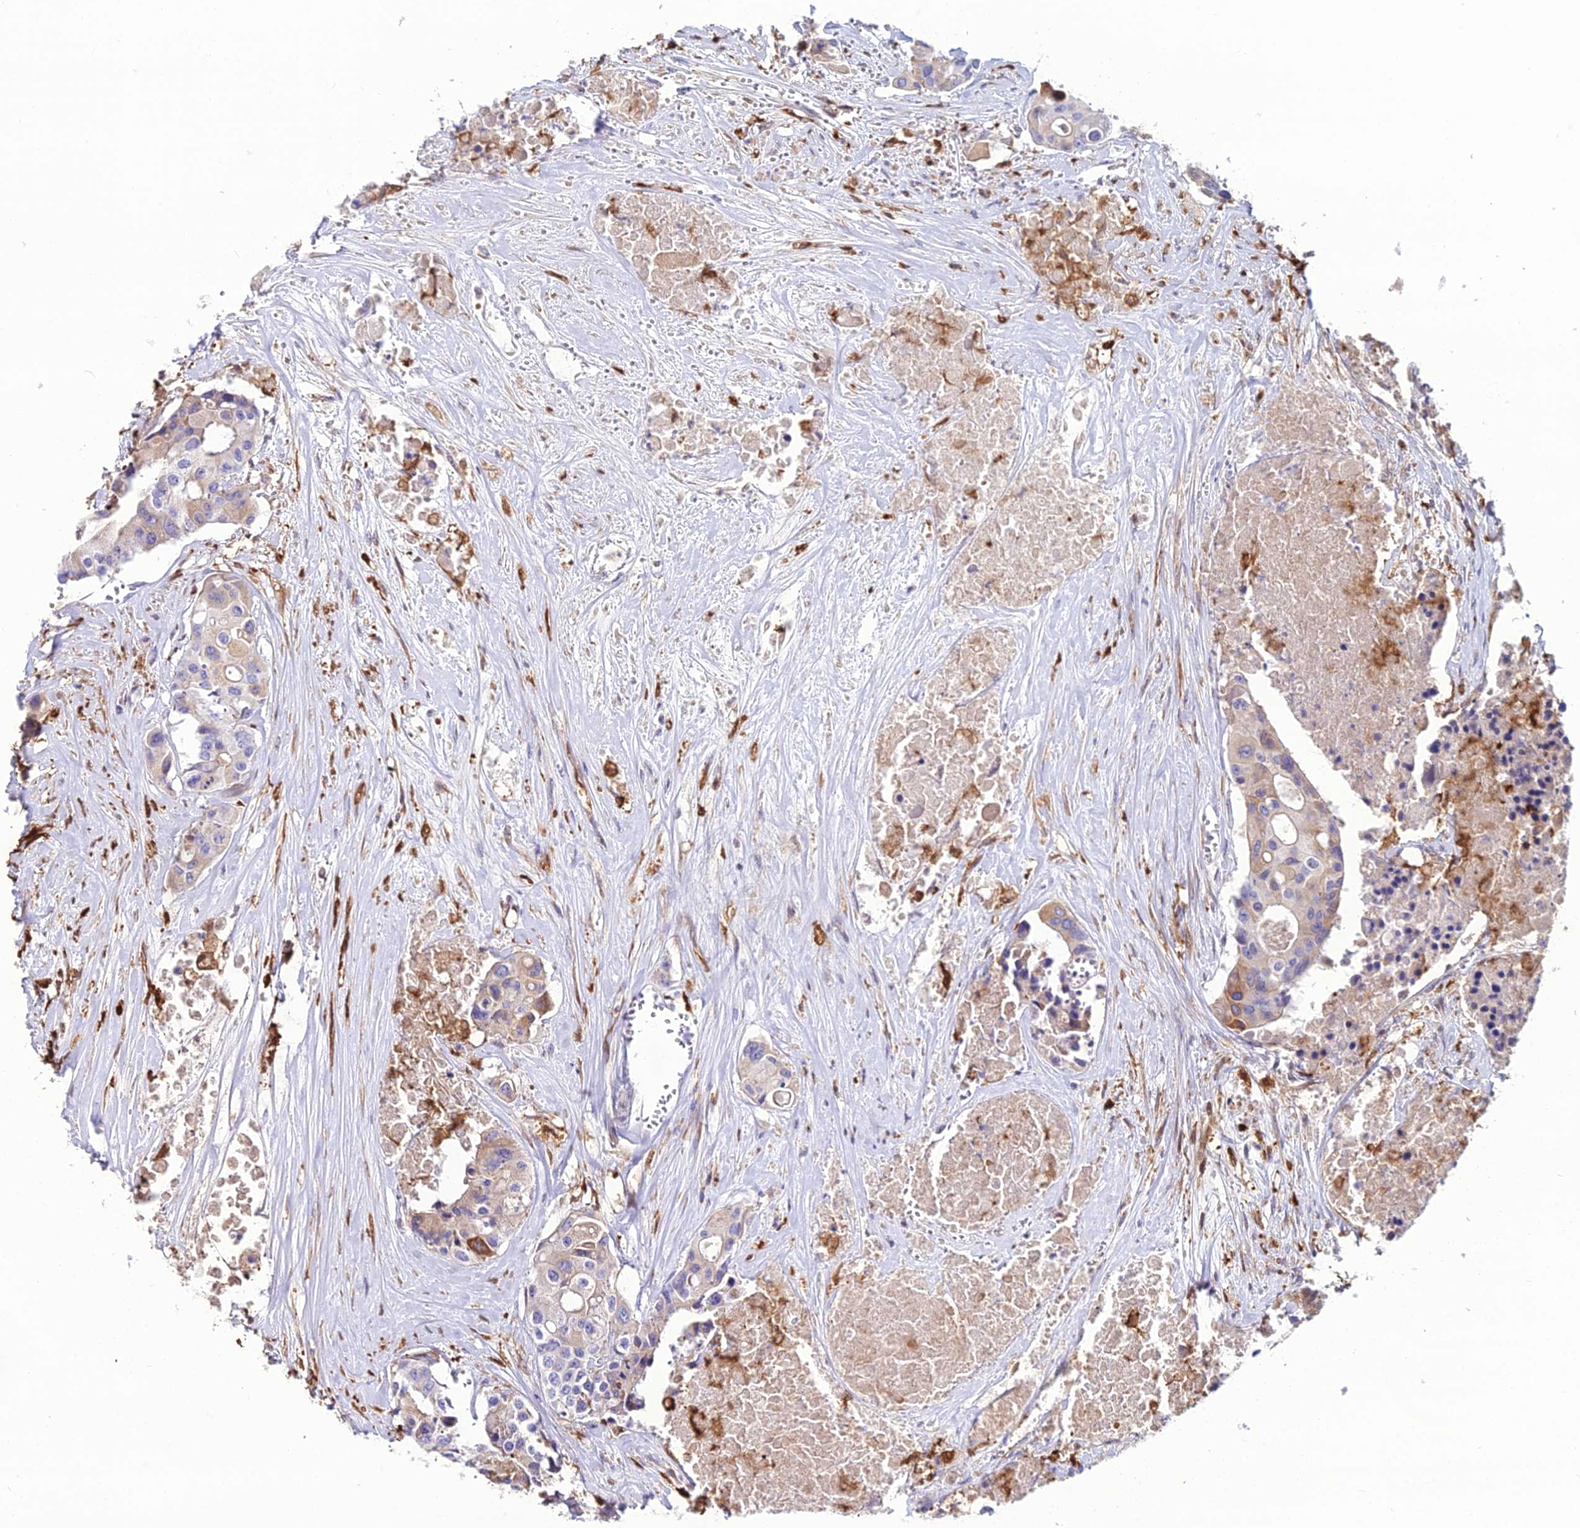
{"staining": {"intensity": "moderate", "quantity": "<25%", "location": "cytoplasmic/membranous"}, "tissue": "colorectal cancer", "cell_type": "Tumor cells", "image_type": "cancer", "snomed": [{"axis": "morphology", "description": "Adenocarcinoma, NOS"}, {"axis": "topography", "description": "Colon"}], "caption": "Adenocarcinoma (colorectal) stained with immunohistochemistry (IHC) reveals moderate cytoplasmic/membranous expression in approximately <25% of tumor cells.", "gene": "MB21D2", "patient": {"sex": "male", "age": 77}}